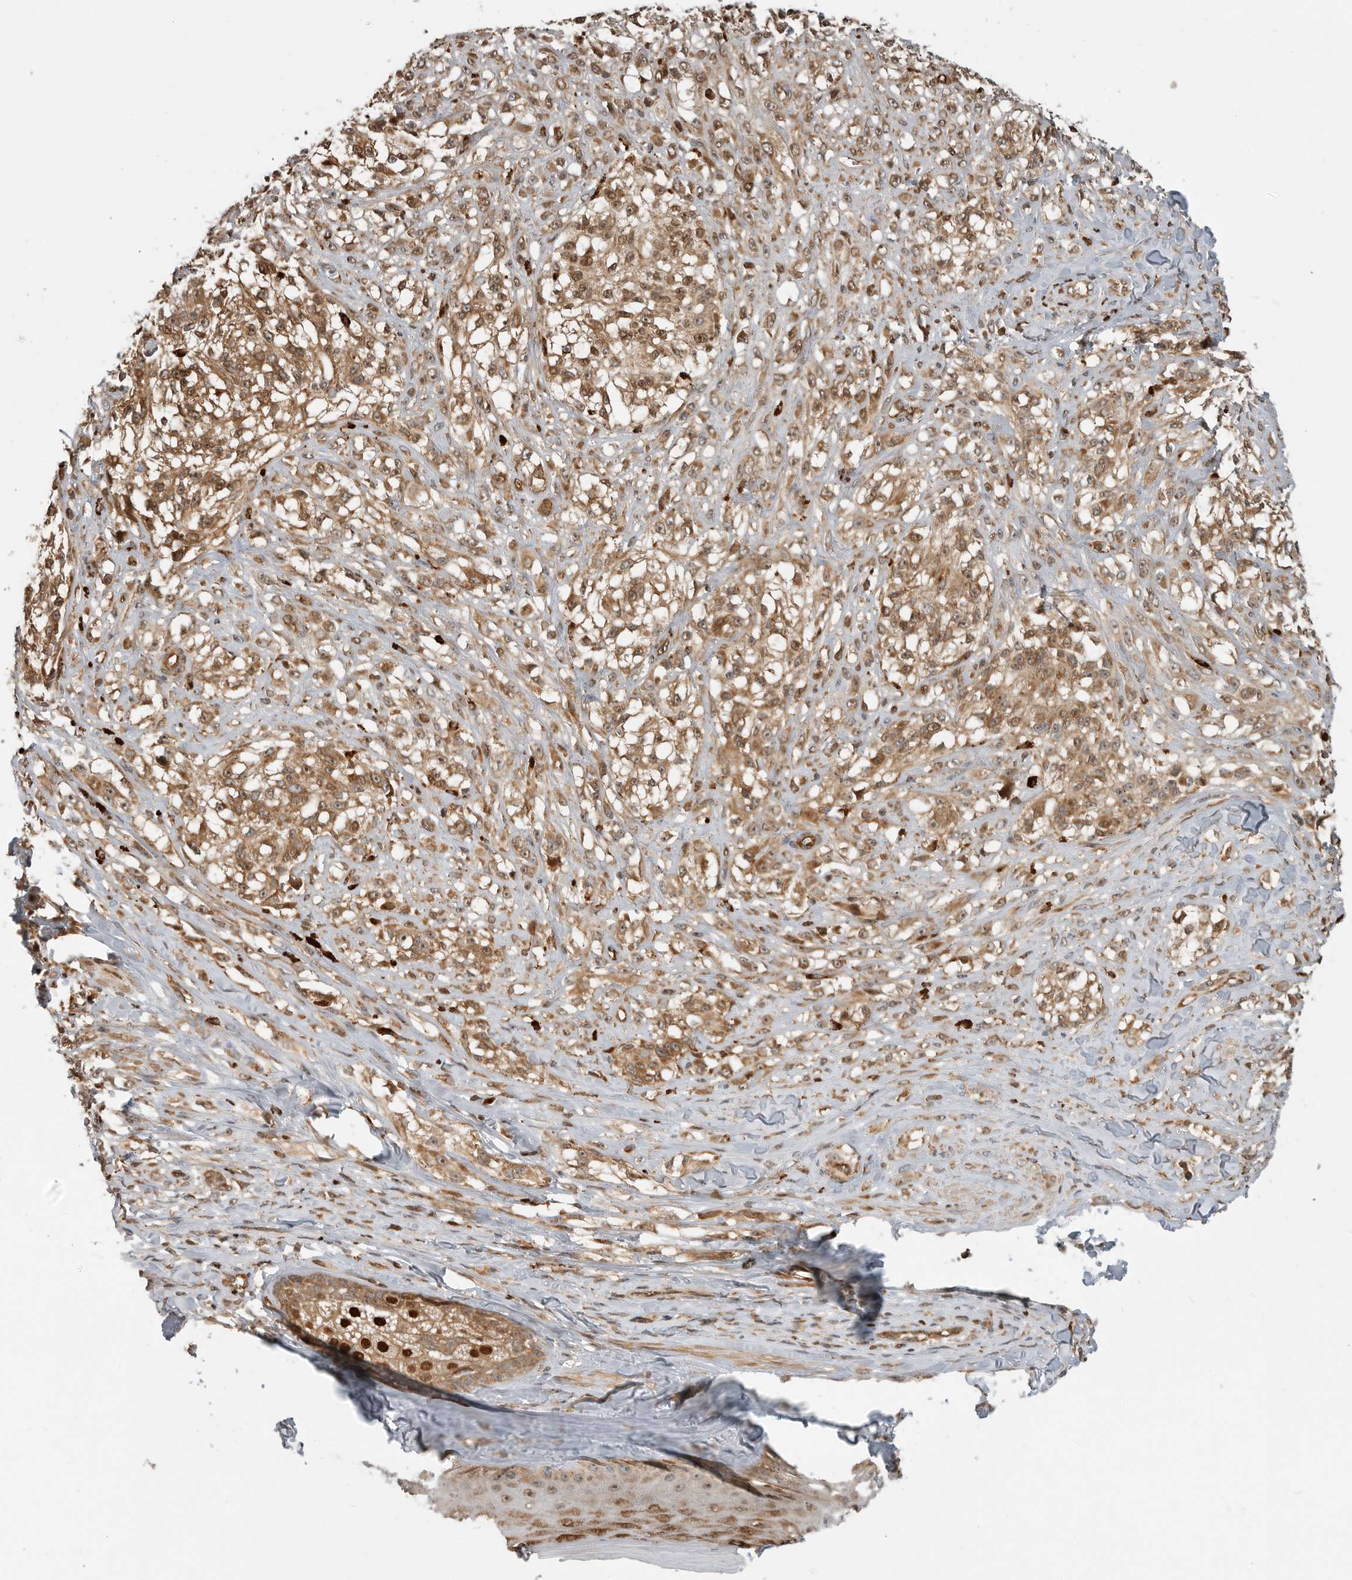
{"staining": {"intensity": "moderate", "quantity": ">75%", "location": "cytoplasmic/membranous,nuclear"}, "tissue": "melanoma", "cell_type": "Tumor cells", "image_type": "cancer", "snomed": [{"axis": "morphology", "description": "Malignant melanoma, NOS"}, {"axis": "topography", "description": "Skin of head"}], "caption": "Immunohistochemistry micrograph of melanoma stained for a protein (brown), which exhibits medium levels of moderate cytoplasmic/membranous and nuclear positivity in approximately >75% of tumor cells.", "gene": "STRAP", "patient": {"sex": "male", "age": 83}}